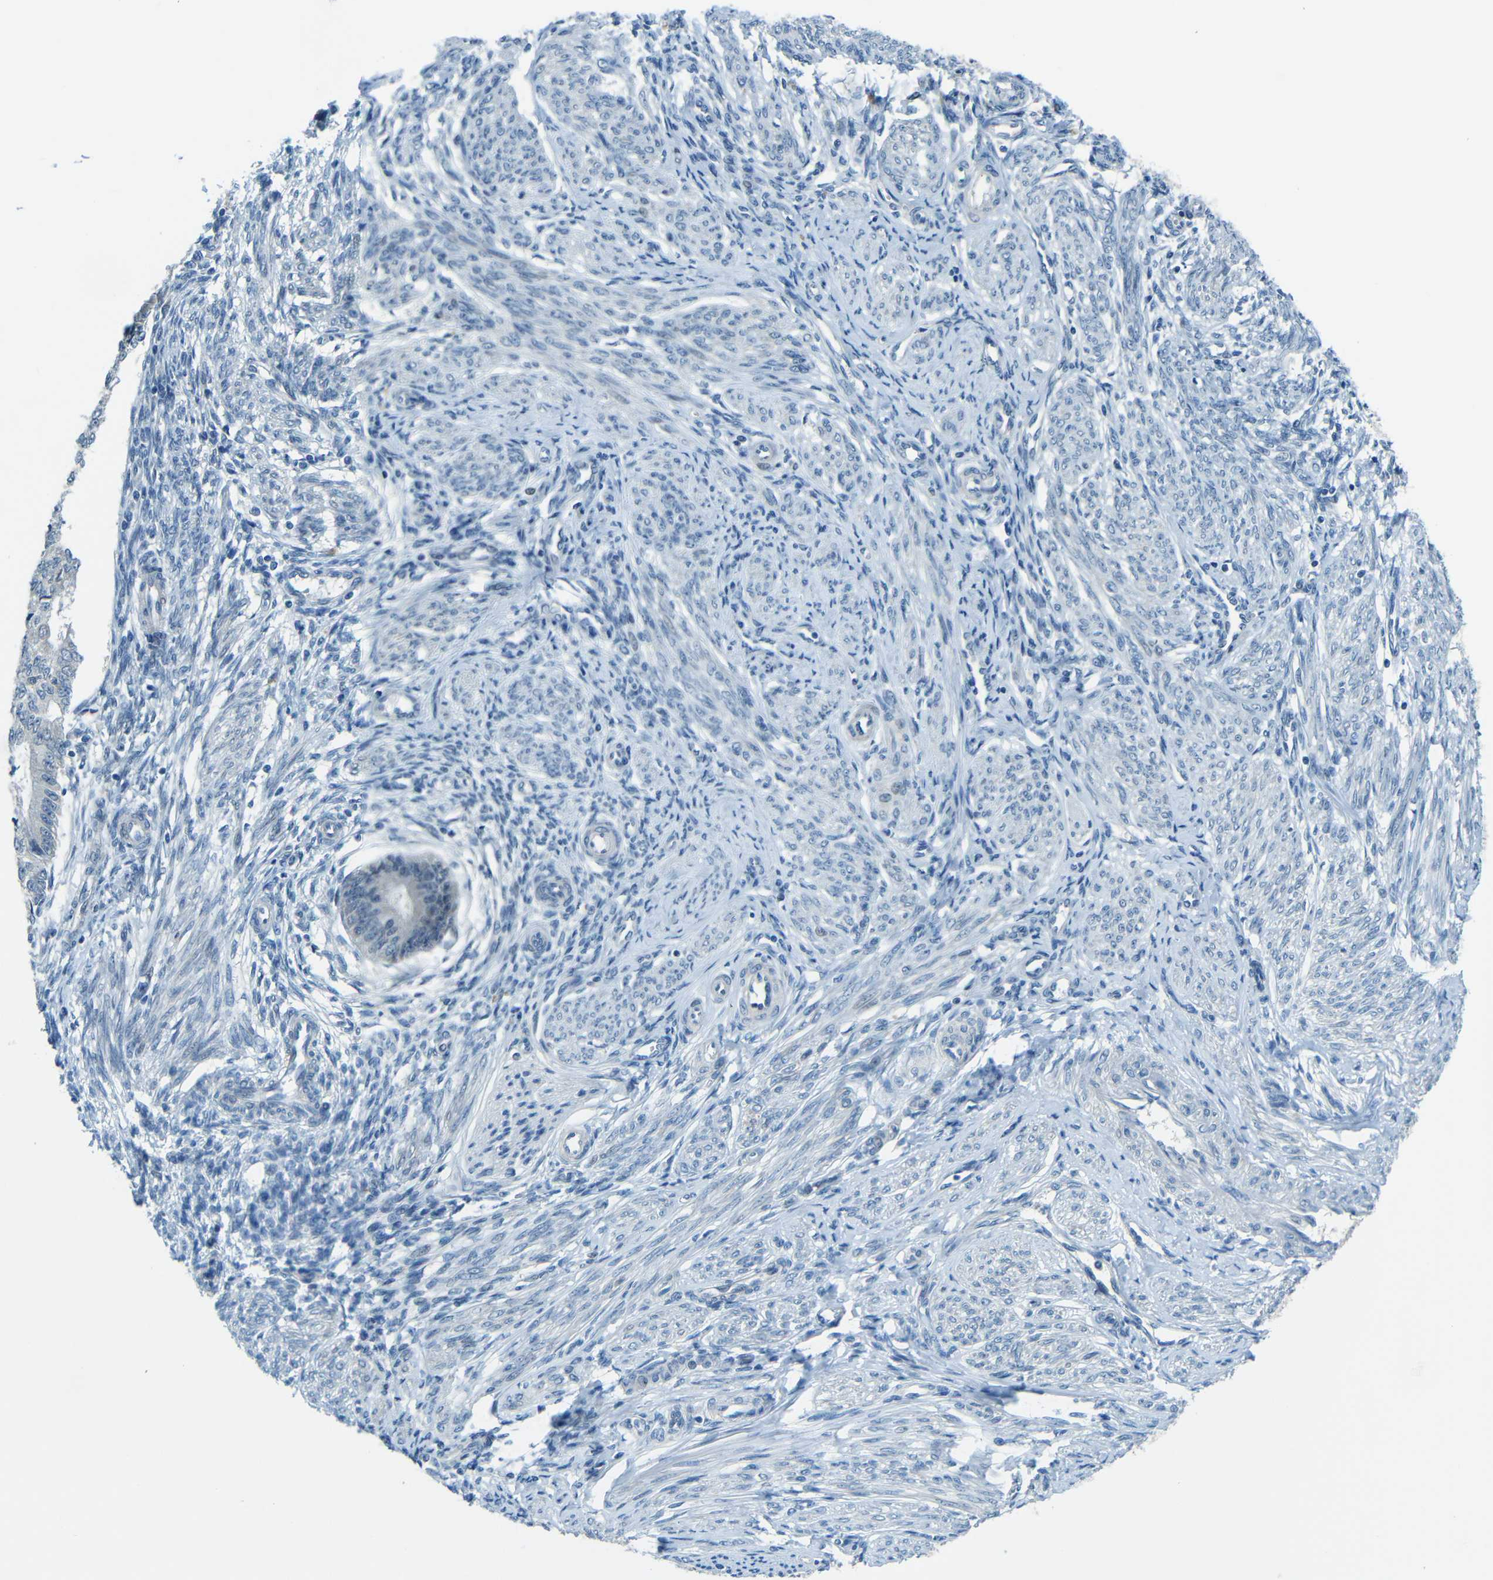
{"staining": {"intensity": "moderate", "quantity": "<25%", "location": "cytoplasmic/membranous"}, "tissue": "endometrial cancer", "cell_type": "Tumor cells", "image_type": "cancer", "snomed": [{"axis": "morphology", "description": "Adenocarcinoma, NOS"}, {"axis": "topography", "description": "Endometrium"}], "caption": "Endometrial cancer stained with immunohistochemistry shows moderate cytoplasmic/membranous expression in approximately <25% of tumor cells.", "gene": "ANKRD22", "patient": {"sex": "female", "age": 32}}